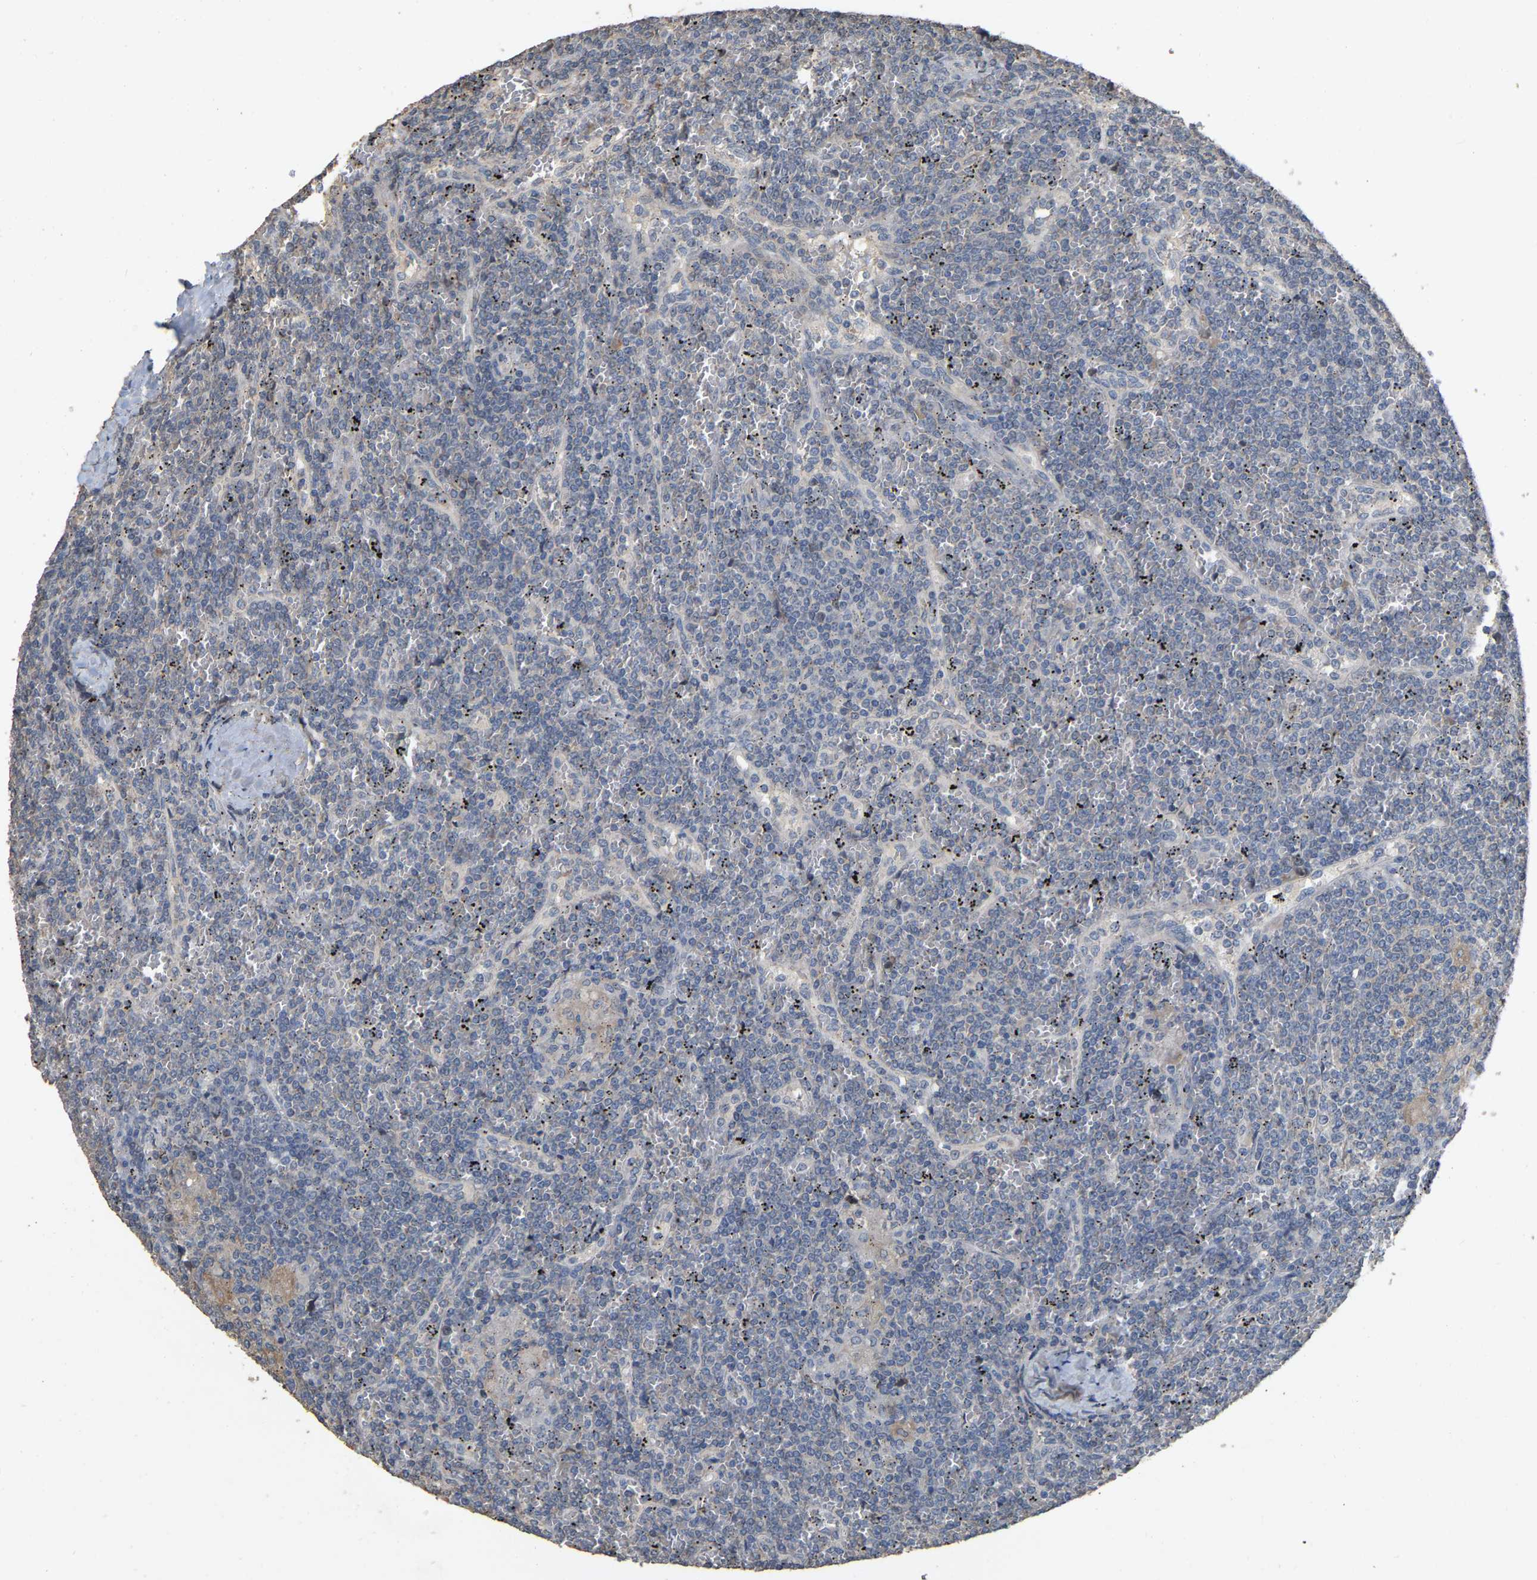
{"staining": {"intensity": "negative", "quantity": "none", "location": "none"}, "tissue": "lymphoma", "cell_type": "Tumor cells", "image_type": "cancer", "snomed": [{"axis": "morphology", "description": "Malignant lymphoma, non-Hodgkin's type, Low grade"}, {"axis": "topography", "description": "Spleen"}], "caption": "Tumor cells are negative for protein expression in human lymphoma.", "gene": "NCS1", "patient": {"sex": "female", "age": 19}}